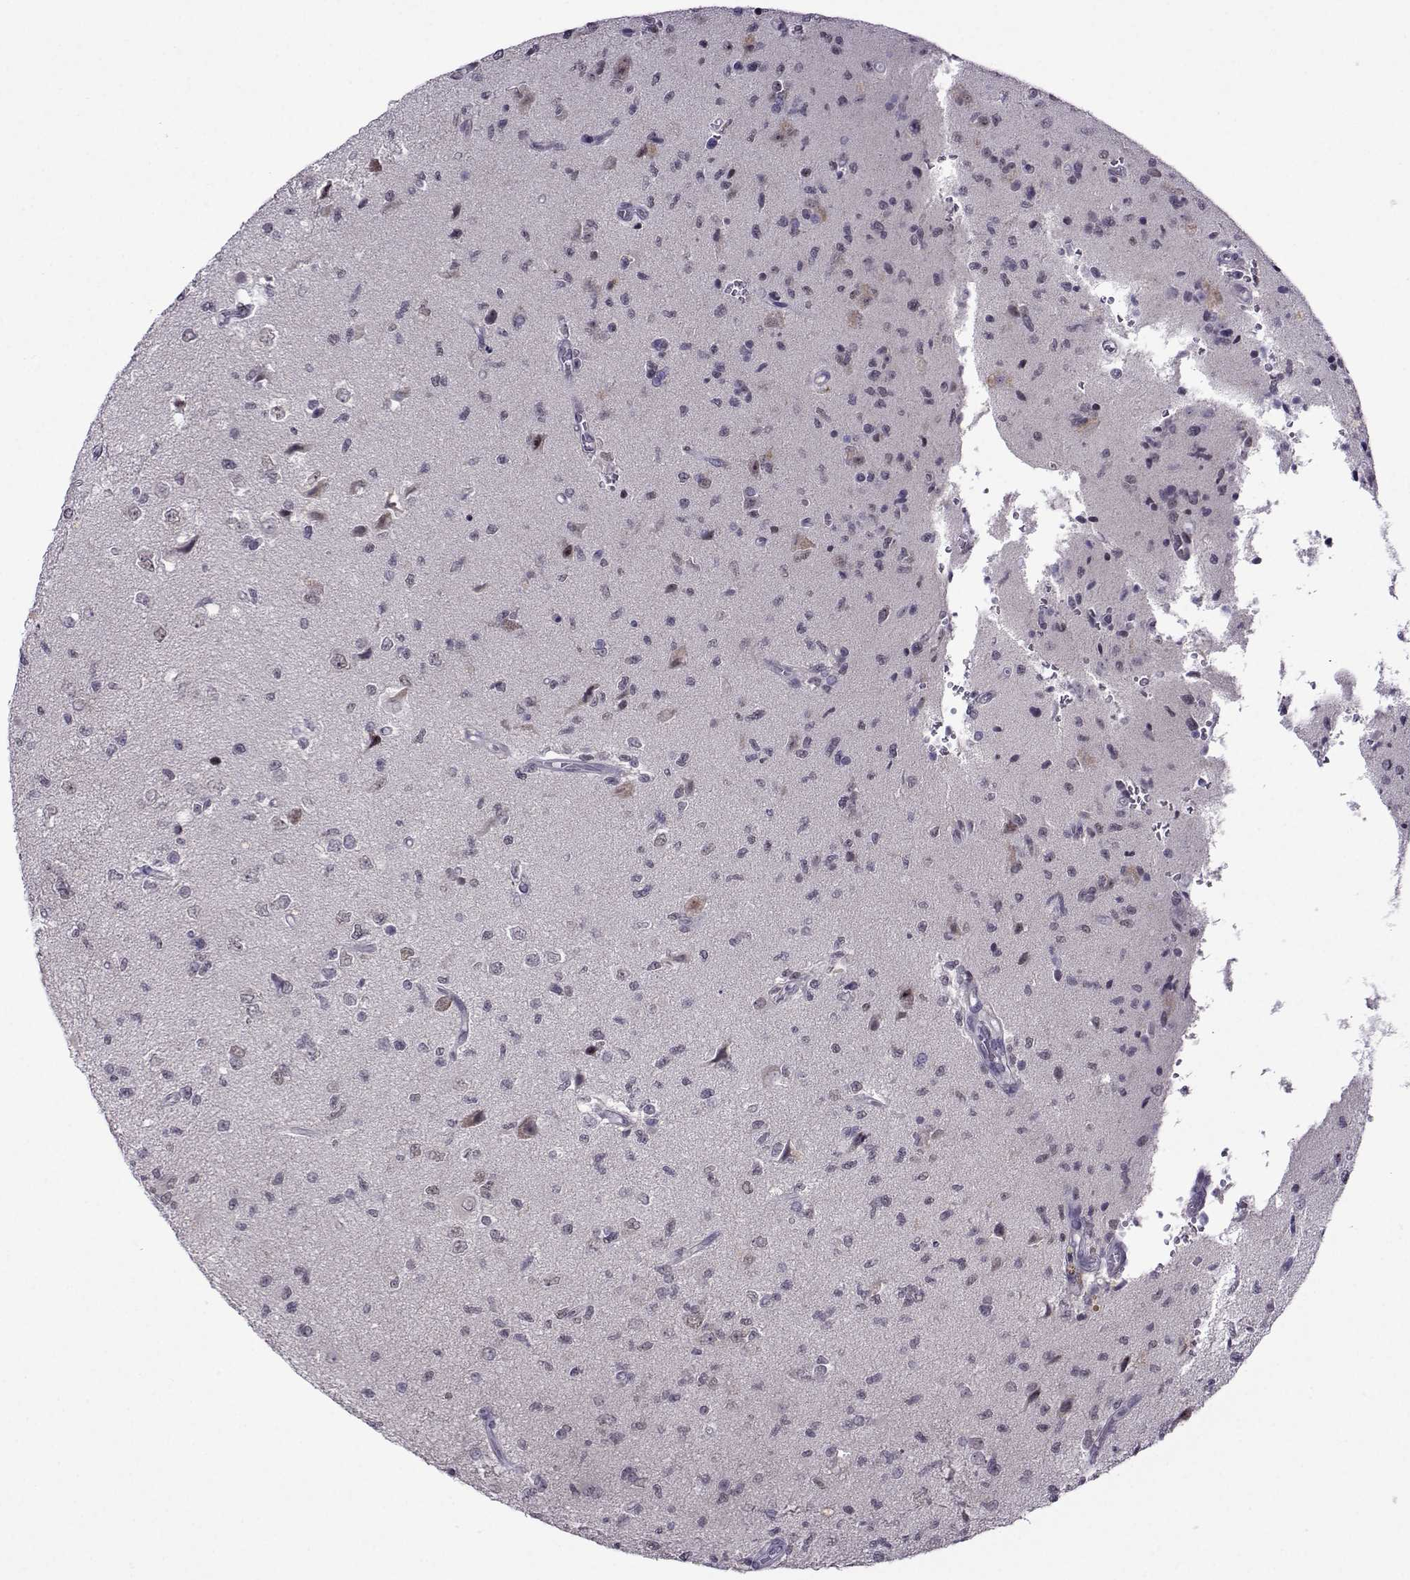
{"staining": {"intensity": "negative", "quantity": "none", "location": "none"}, "tissue": "glioma", "cell_type": "Tumor cells", "image_type": "cancer", "snomed": [{"axis": "morphology", "description": "Glioma, malignant, High grade"}, {"axis": "topography", "description": "Brain"}], "caption": "There is no significant staining in tumor cells of malignant glioma (high-grade).", "gene": "DDX20", "patient": {"sex": "male", "age": 56}}